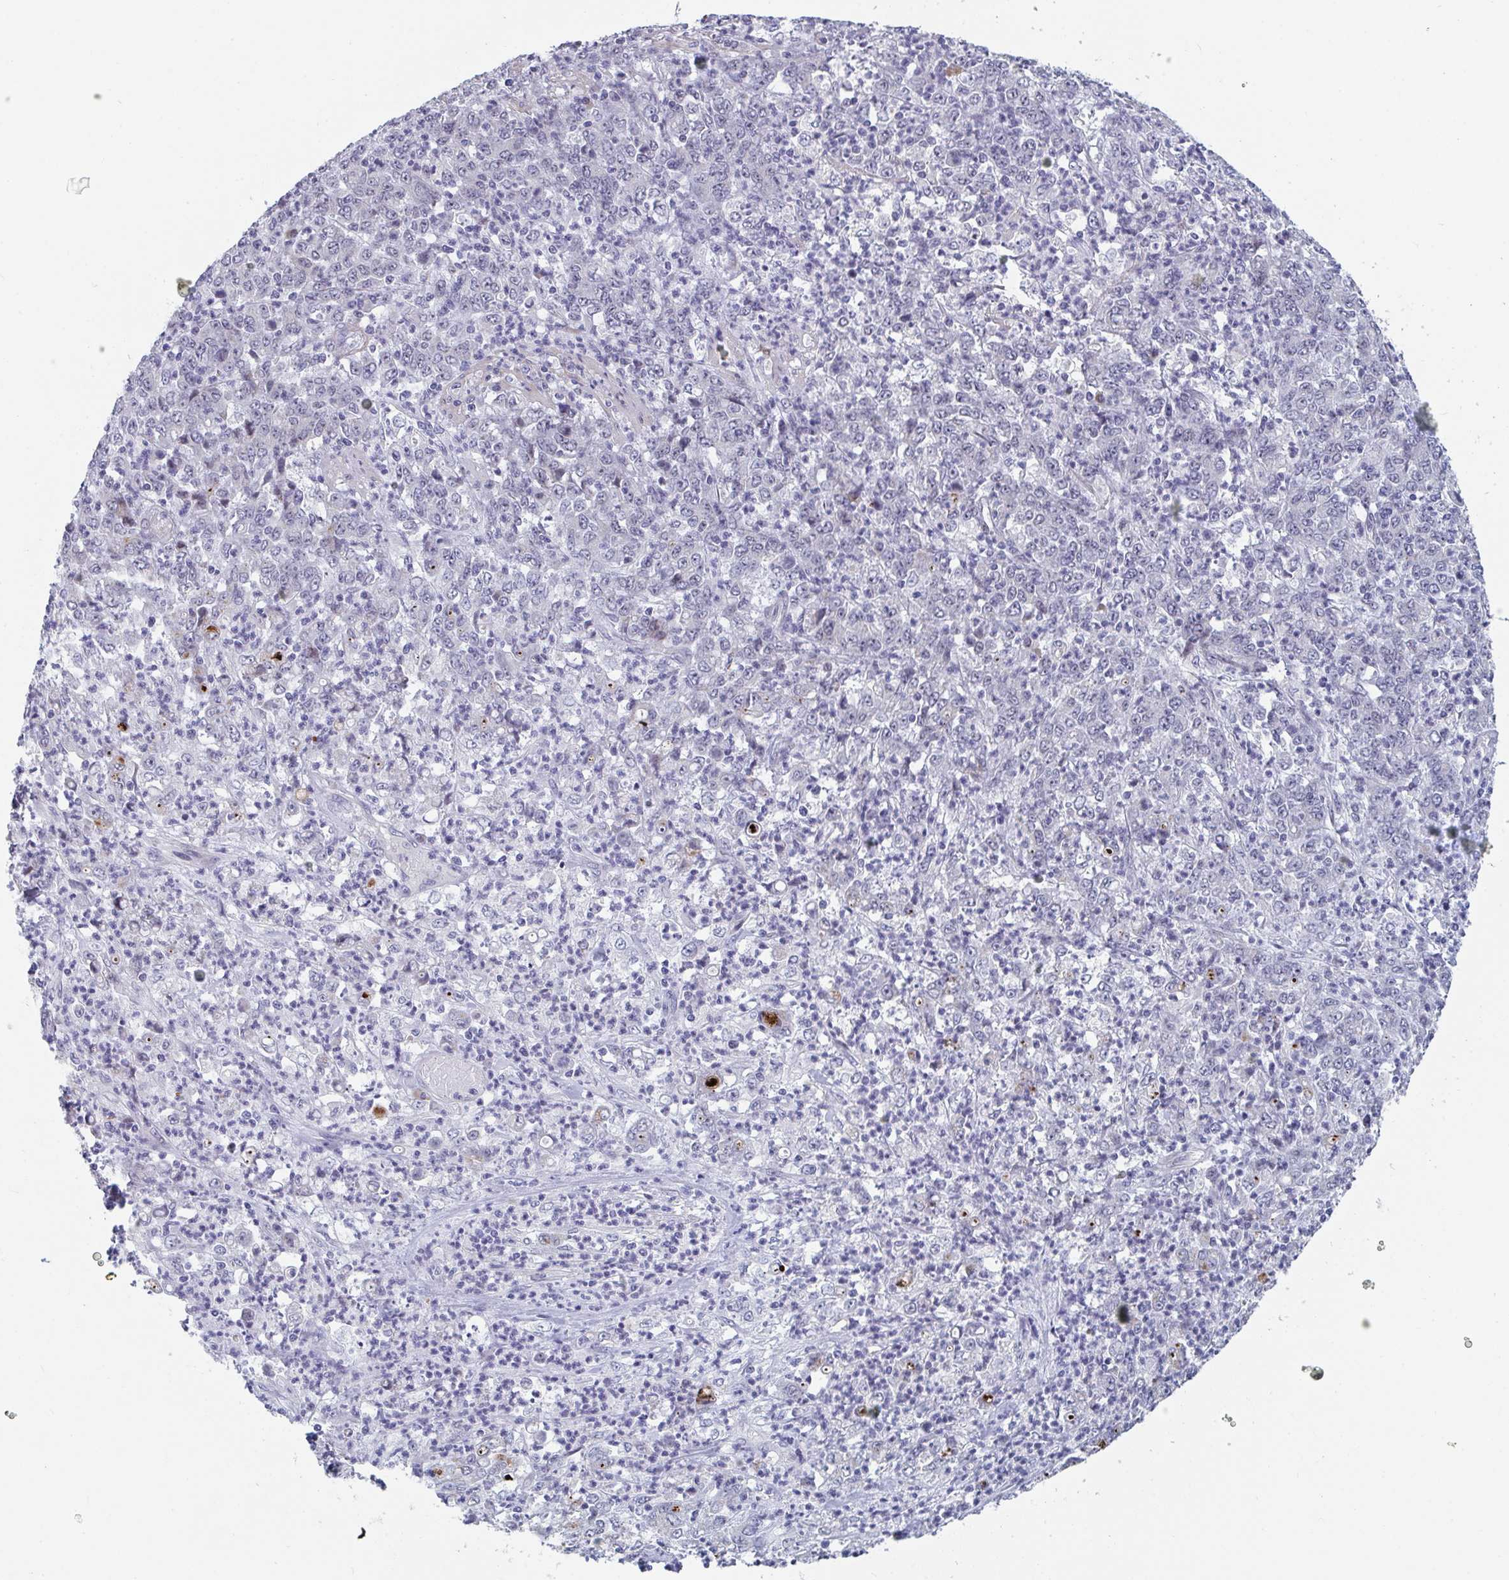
{"staining": {"intensity": "negative", "quantity": "none", "location": "none"}, "tissue": "stomach cancer", "cell_type": "Tumor cells", "image_type": "cancer", "snomed": [{"axis": "morphology", "description": "Adenocarcinoma, NOS"}, {"axis": "topography", "description": "Stomach, lower"}], "caption": "A high-resolution photomicrograph shows immunohistochemistry (IHC) staining of stomach adenocarcinoma, which exhibits no significant staining in tumor cells. The staining is performed using DAB (3,3'-diaminobenzidine) brown chromogen with nuclei counter-stained in using hematoxylin.", "gene": "CENPT", "patient": {"sex": "female", "age": 71}}